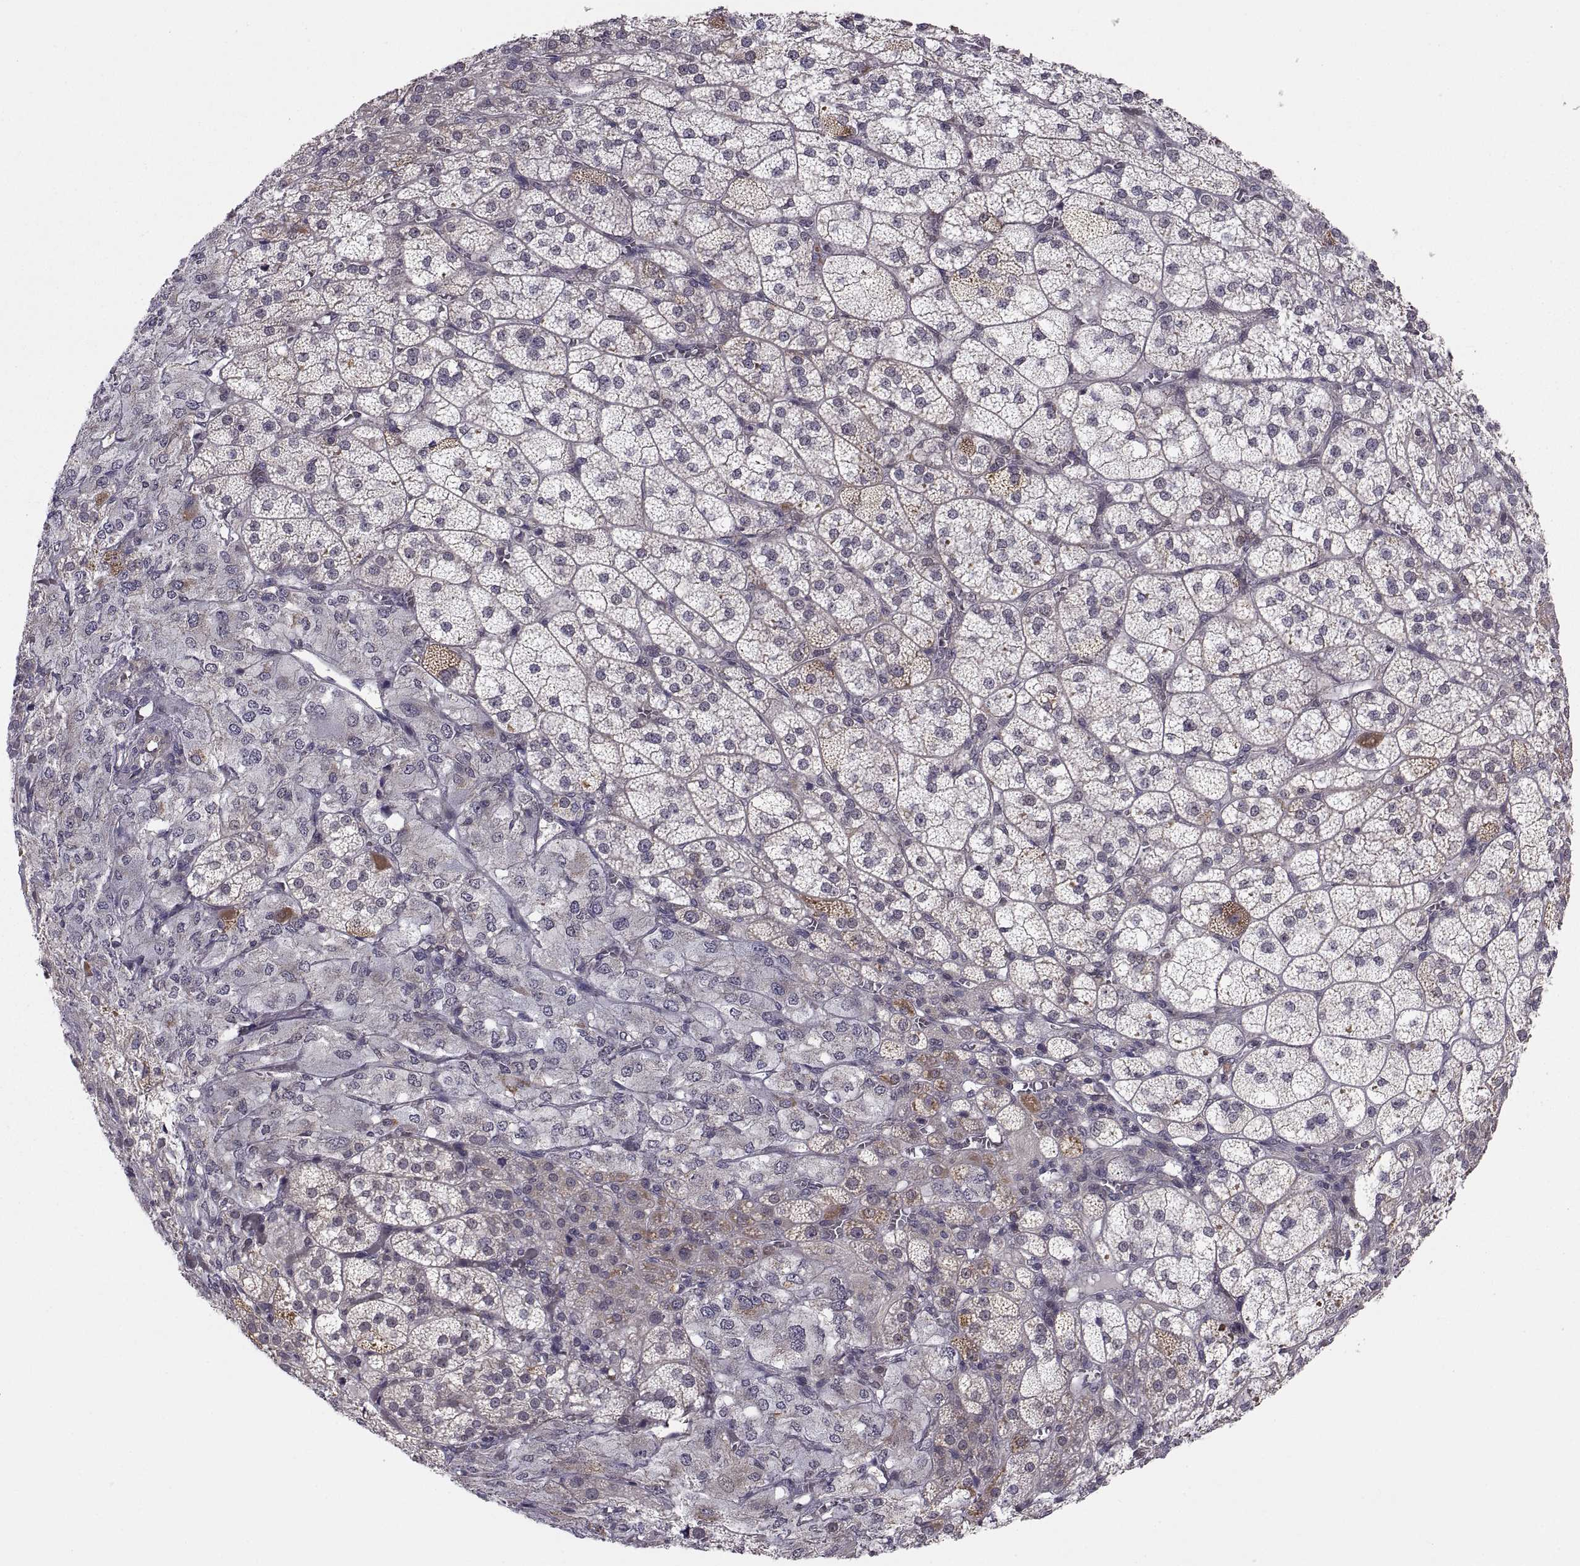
{"staining": {"intensity": "strong", "quantity": "<25%", "location": "cytoplasmic/membranous"}, "tissue": "adrenal gland", "cell_type": "Glandular cells", "image_type": "normal", "snomed": [{"axis": "morphology", "description": "Normal tissue, NOS"}, {"axis": "topography", "description": "Adrenal gland"}], "caption": "This histopathology image displays IHC staining of unremarkable human adrenal gland, with medium strong cytoplasmic/membranous staining in about <25% of glandular cells.", "gene": "ABL2", "patient": {"sex": "female", "age": 60}}